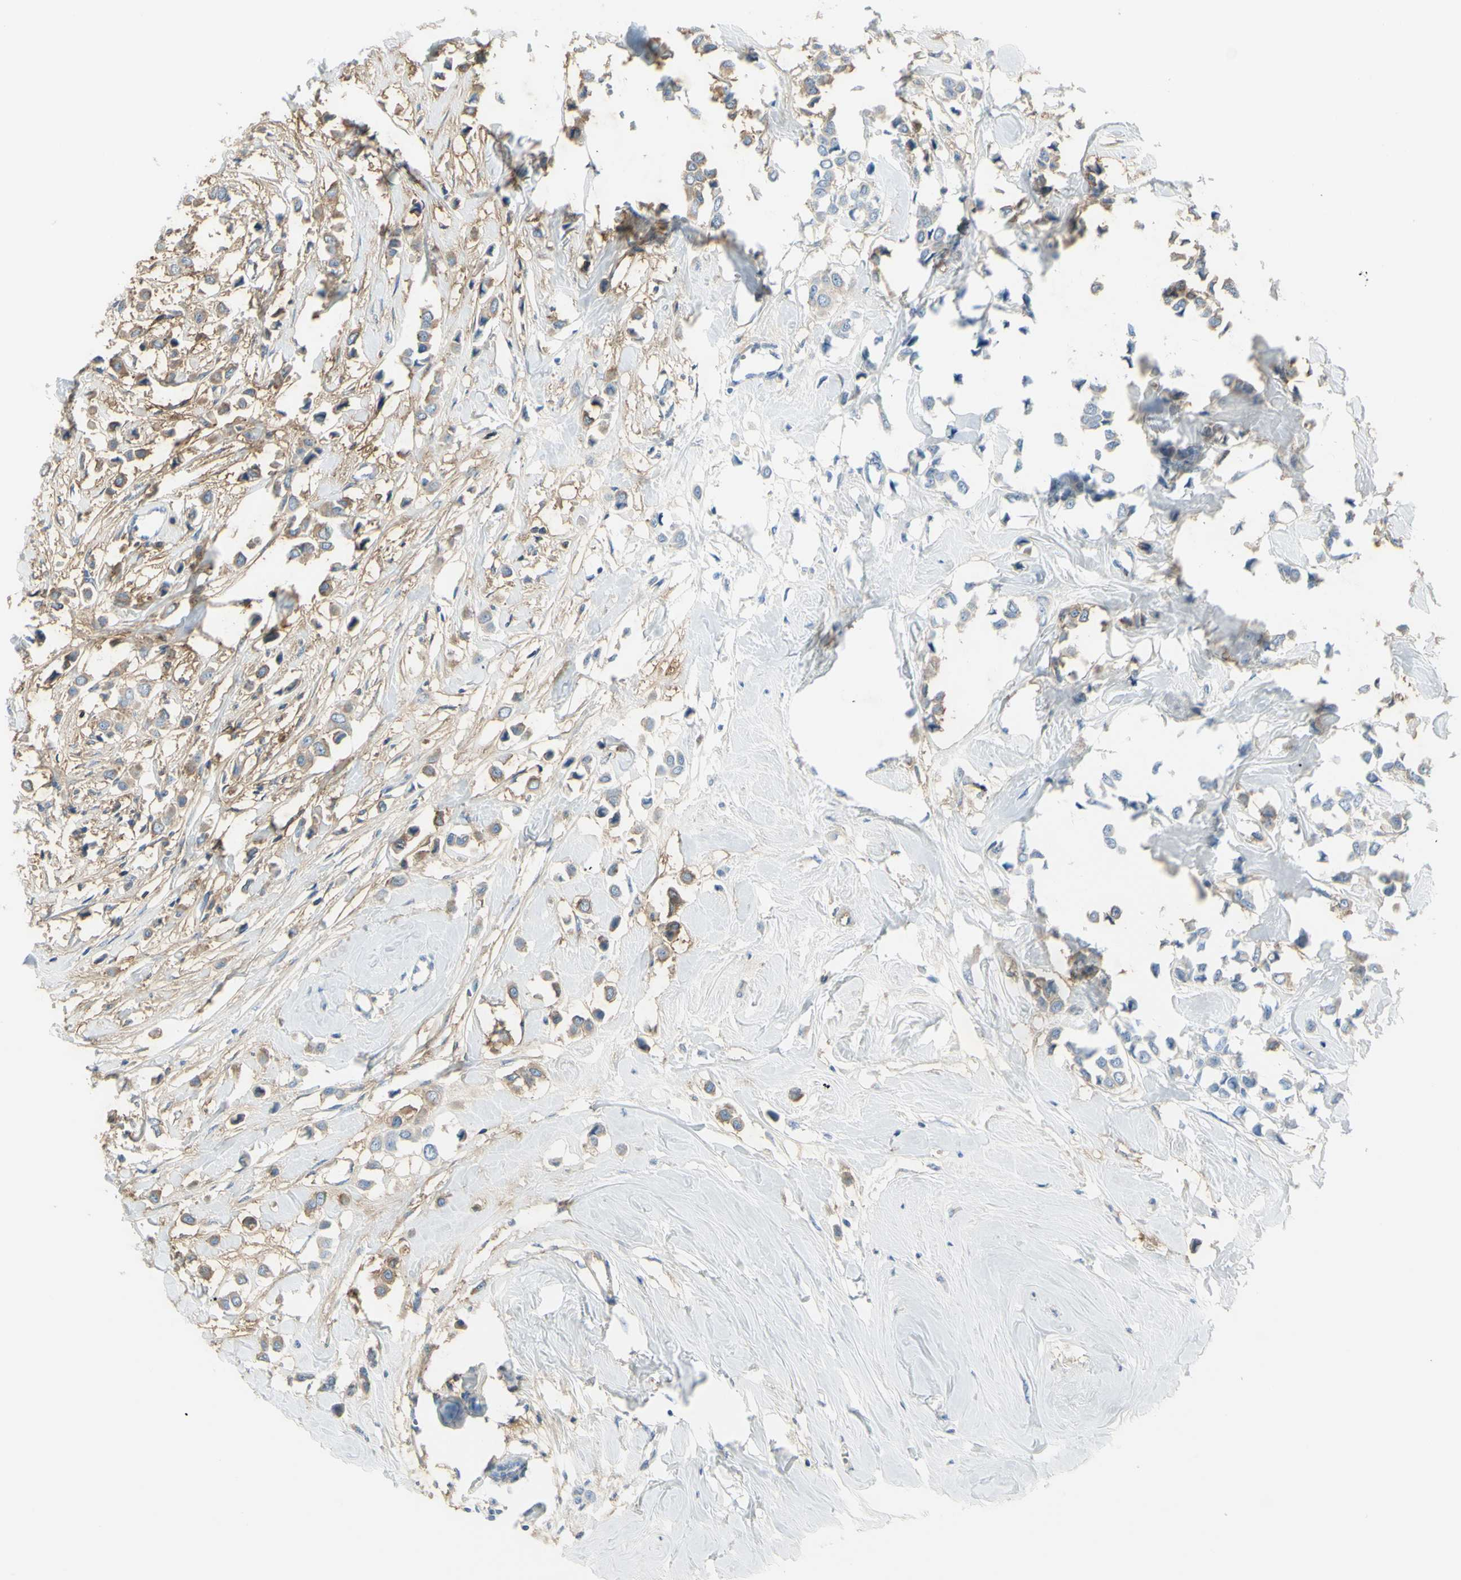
{"staining": {"intensity": "weak", "quantity": ">75%", "location": "cytoplasmic/membranous"}, "tissue": "breast cancer", "cell_type": "Tumor cells", "image_type": "cancer", "snomed": [{"axis": "morphology", "description": "Lobular carcinoma"}, {"axis": "topography", "description": "Breast"}], "caption": "Weak cytoplasmic/membranous staining is present in about >75% of tumor cells in breast cancer (lobular carcinoma).", "gene": "NCBP2L", "patient": {"sex": "female", "age": 51}}